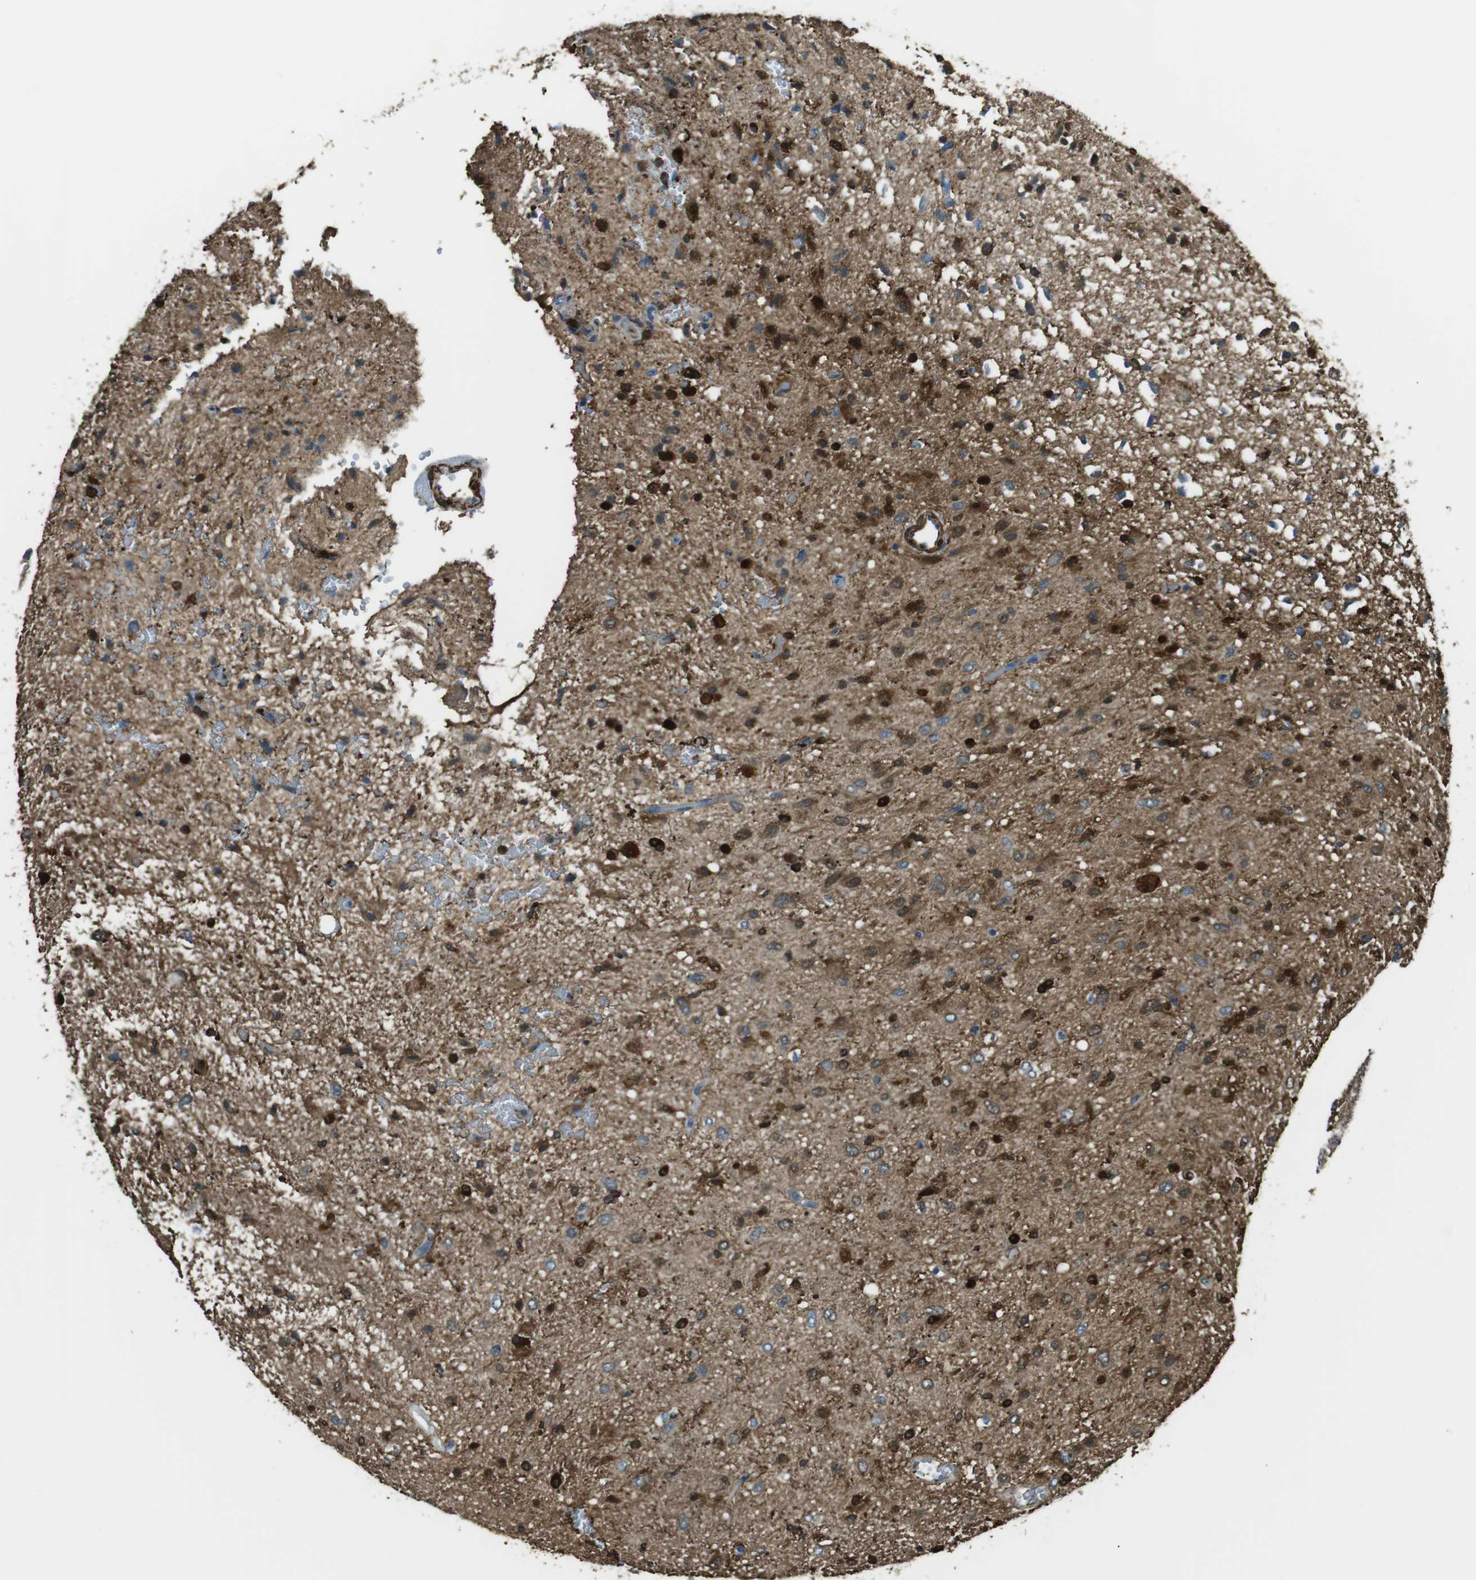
{"staining": {"intensity": "strong", "quantity": "25%-75%", "location": "cytoplasmic/membranous,nuclear"}, "tissue": "glioma", "cell_type": "Tumor cells", "image_type": "cancer", "snomed": [{"axis": "morphology", "description": "Glioma, malignant, Low grade"}, {"axis": "topography", "description": "Brain"}], "caption": "Brown immunohistochemical staining in glioma reveals strong cytoplasmic/membranous and nuclear positivity in about 25%-75% of tumor cells.", "gene": "SFT2D1", "patient": {"sex": "male", "age": 77}}